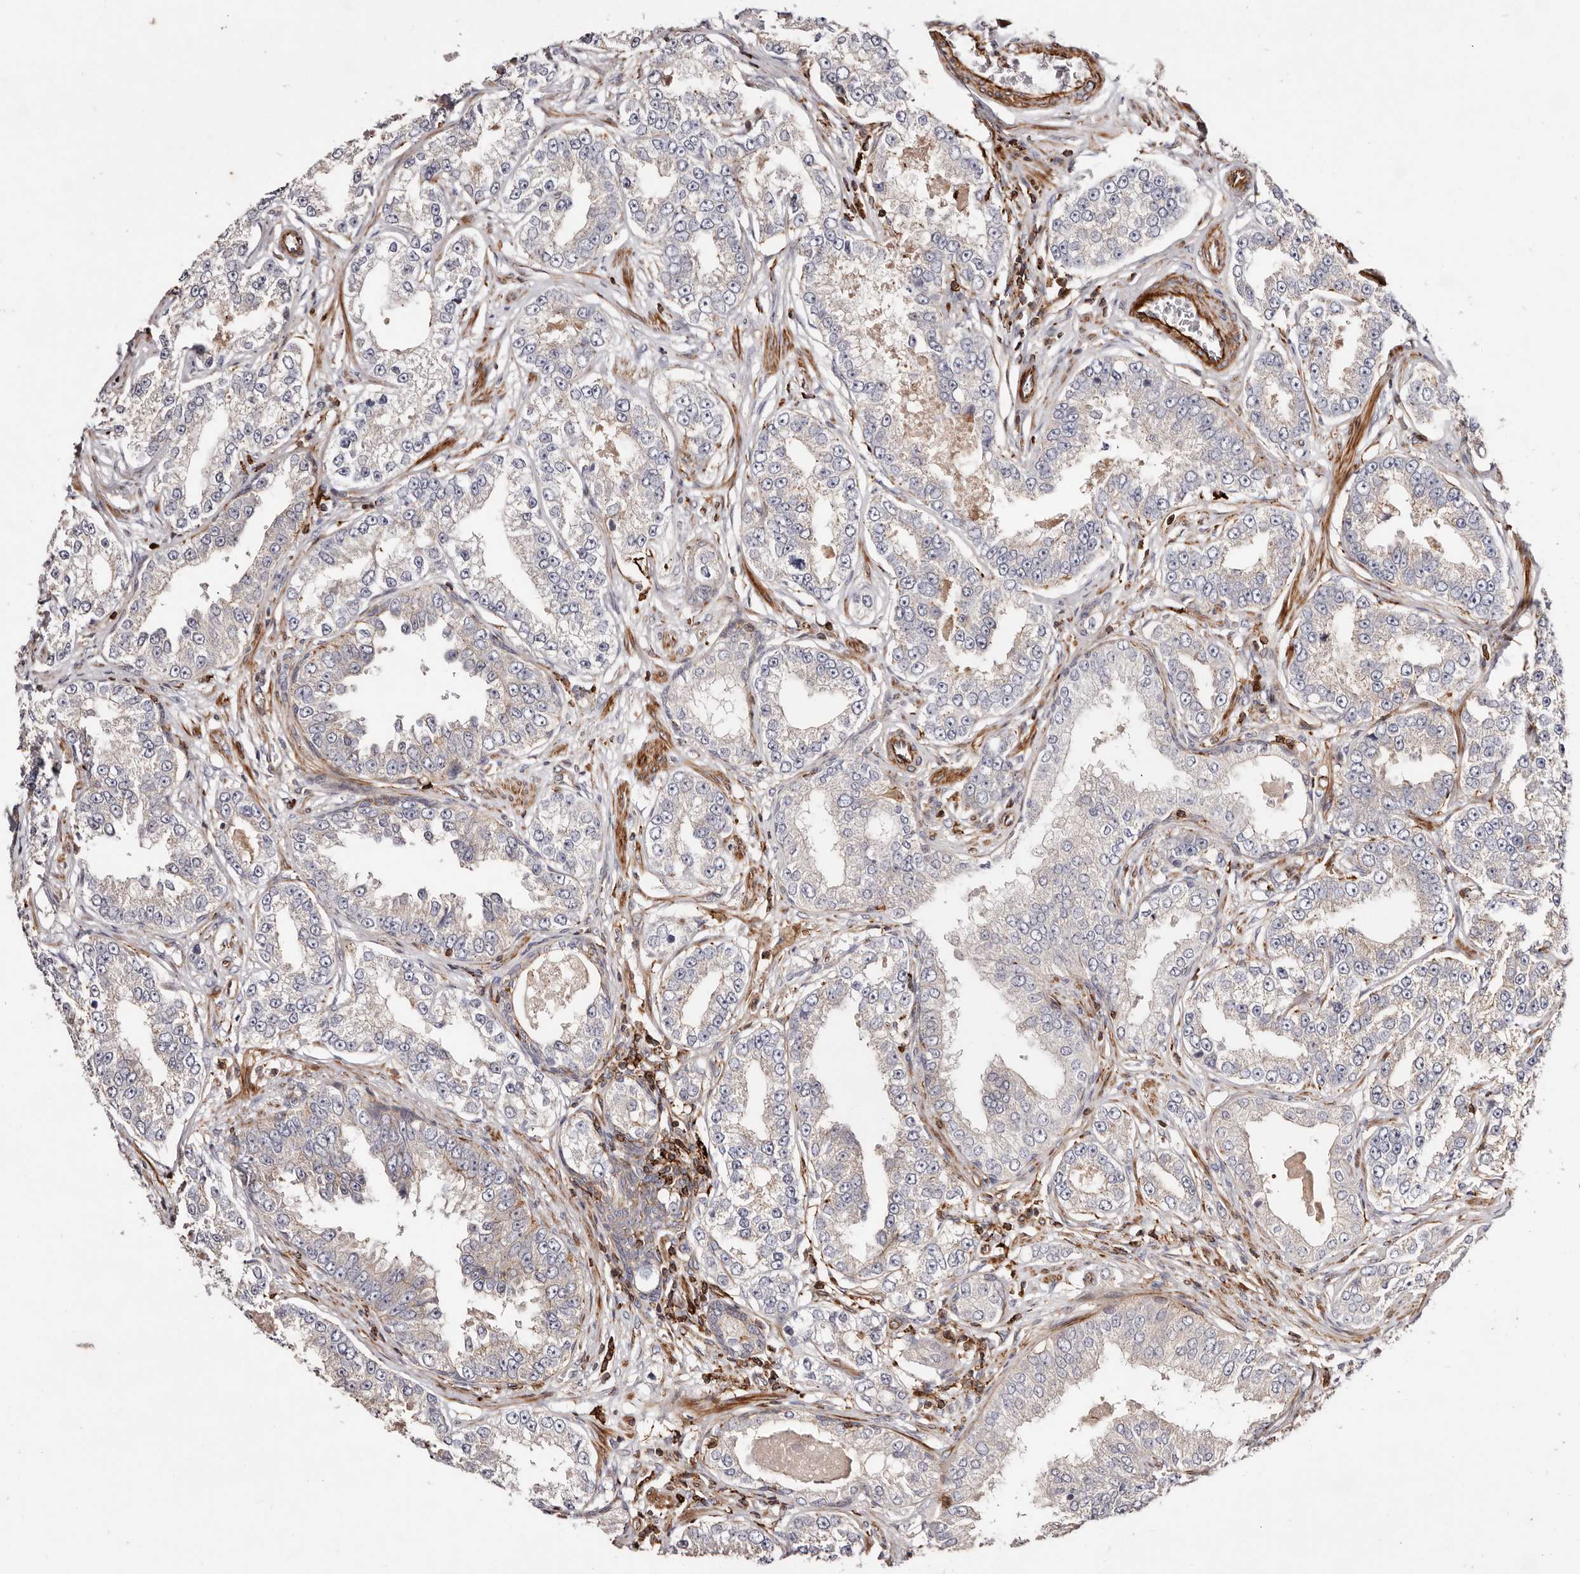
{"staining": {"intensity": "negative", "quantity": "none", "location": "none"}, "tissue": "prostate cancer", "cell_type": "Tumor cells", "image_type": "cancer", "snomed": [{"axis": "morphology", "description": "Normal tissue, NOS"}, {"axis": "morphology", "description": "Adenocarcinoma, High grade"}, {"axis": "topography", "description": "Prostate"}], "caption": "An immunohistochemistry (IHC) image of prostate cancer is shown. There is no staining in tumor cells of prostate cancer.", "gene": "PTPN22", "patient": {"sex": "male", "age": 83}}